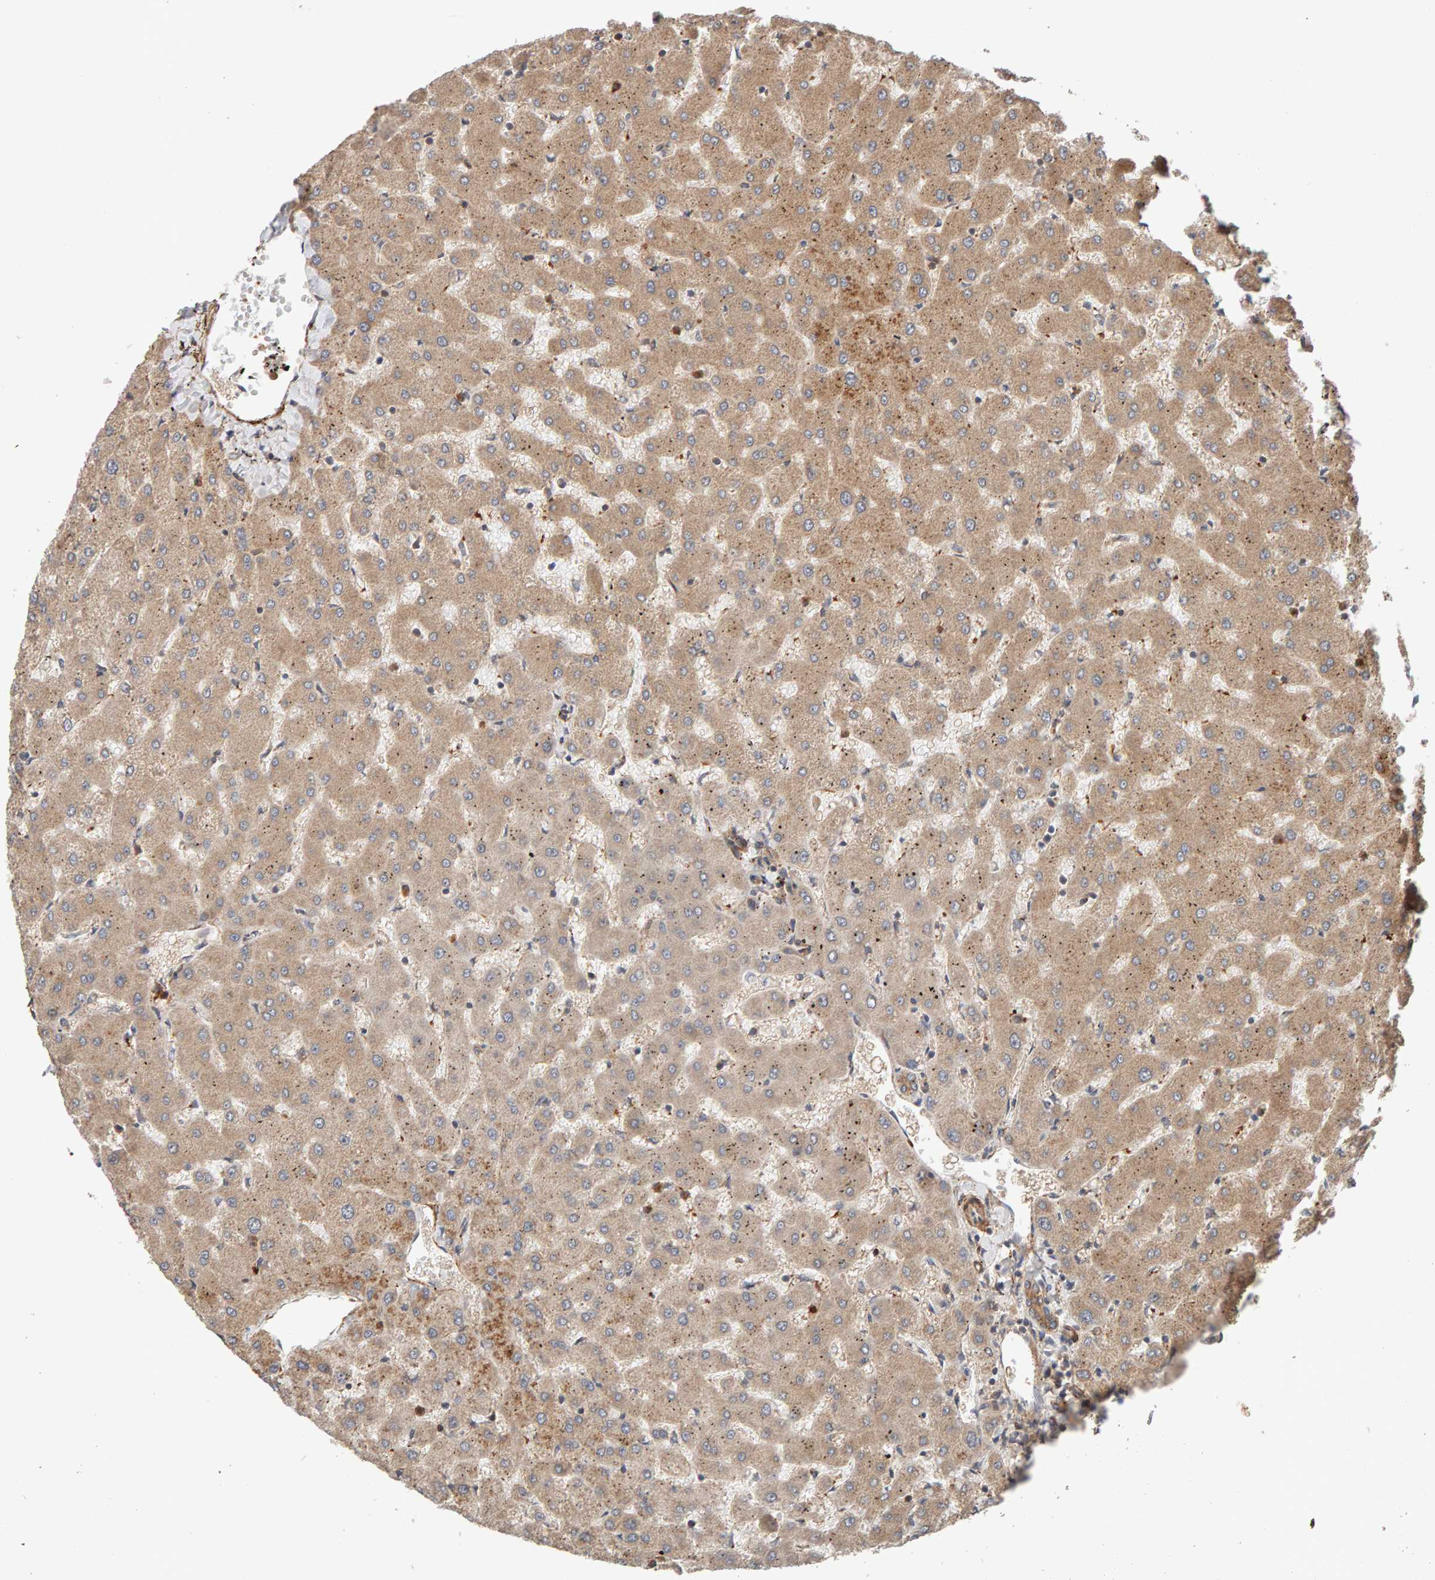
{"staining": {"intensity": "weak", "quantity": ">75%", "location": "cytoplasmic/membranous"}, "tissue": "liver", "cell_type": "Cholangiocytes", "image_type": "normal", "snomed": [{"axis": "morphology", "description": "Normal tissue, NOS"}, {"axis": "topography", "description": "Liver"}], "caption": "Immunohistochemistry (IHC) of normal liver reveals low levels of weak cytoplasmic/membranous positivity in about >75% of cholangiocytes.", "gene": "SYNRG", "patient": {"sex": "female", "age": 63}}